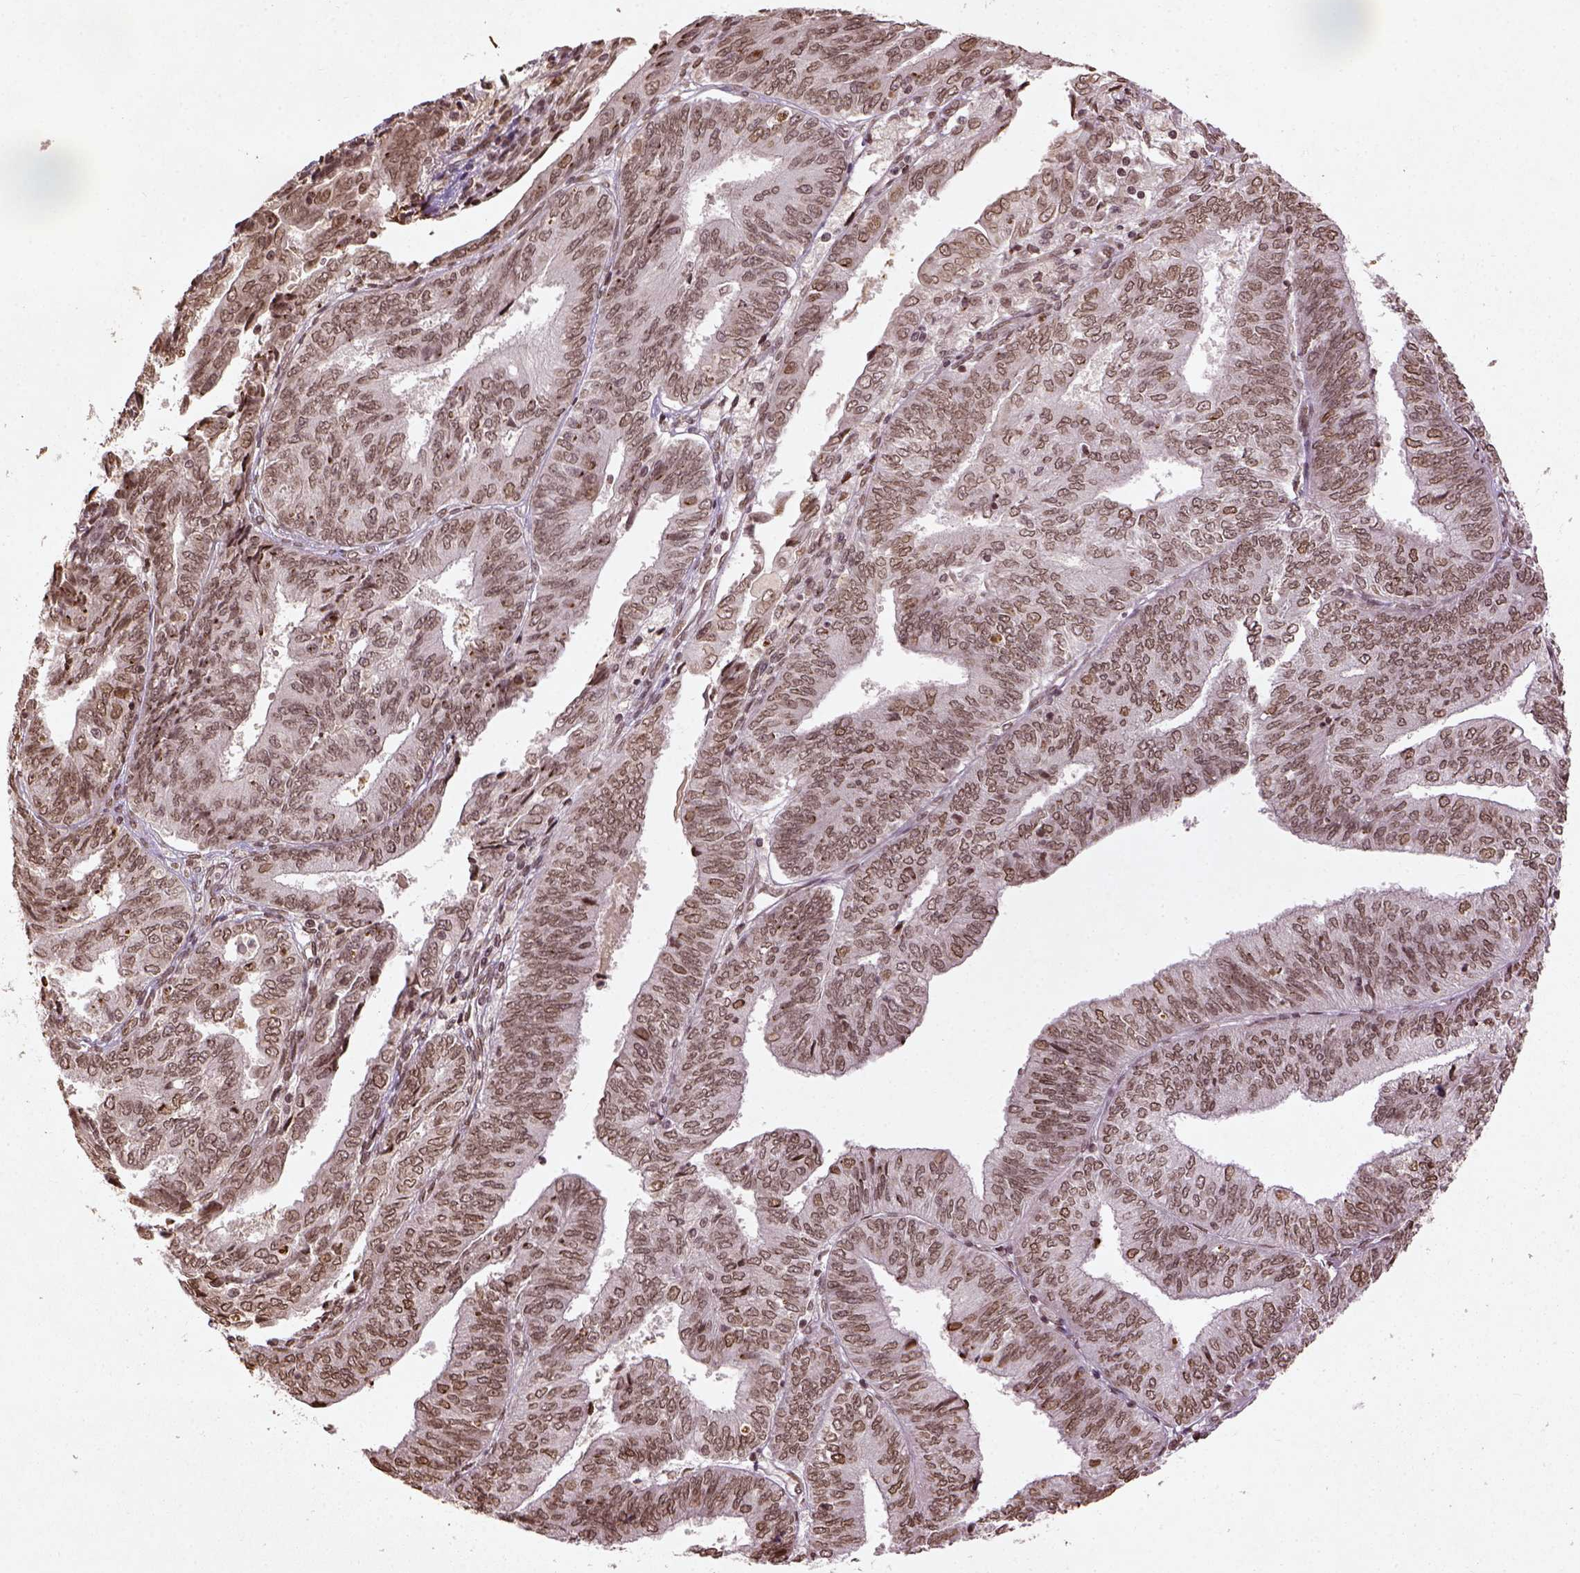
{"staining": {"intensity": "moderate", "quantity": ">75%", "location": "nuclear"}, "tissue": "endometrial cancer", "cell_type": "Tumor cells", "image_type": "cancer", "snomed": [{"axis": "morphology", "description": "Adenocarcinoma, NOS"}, {"axis": "topography", "description": "Endometrium"}], "caption": "Immunohistochemistry histopathology image of human endometrial cancer stained for a protein (brown), which demonstrates medium levels of moderate nuclear positivity in approximately >75% of tumor cells.", "gene": "BANF1", "patient": {"sex": "female", "age": 58}}